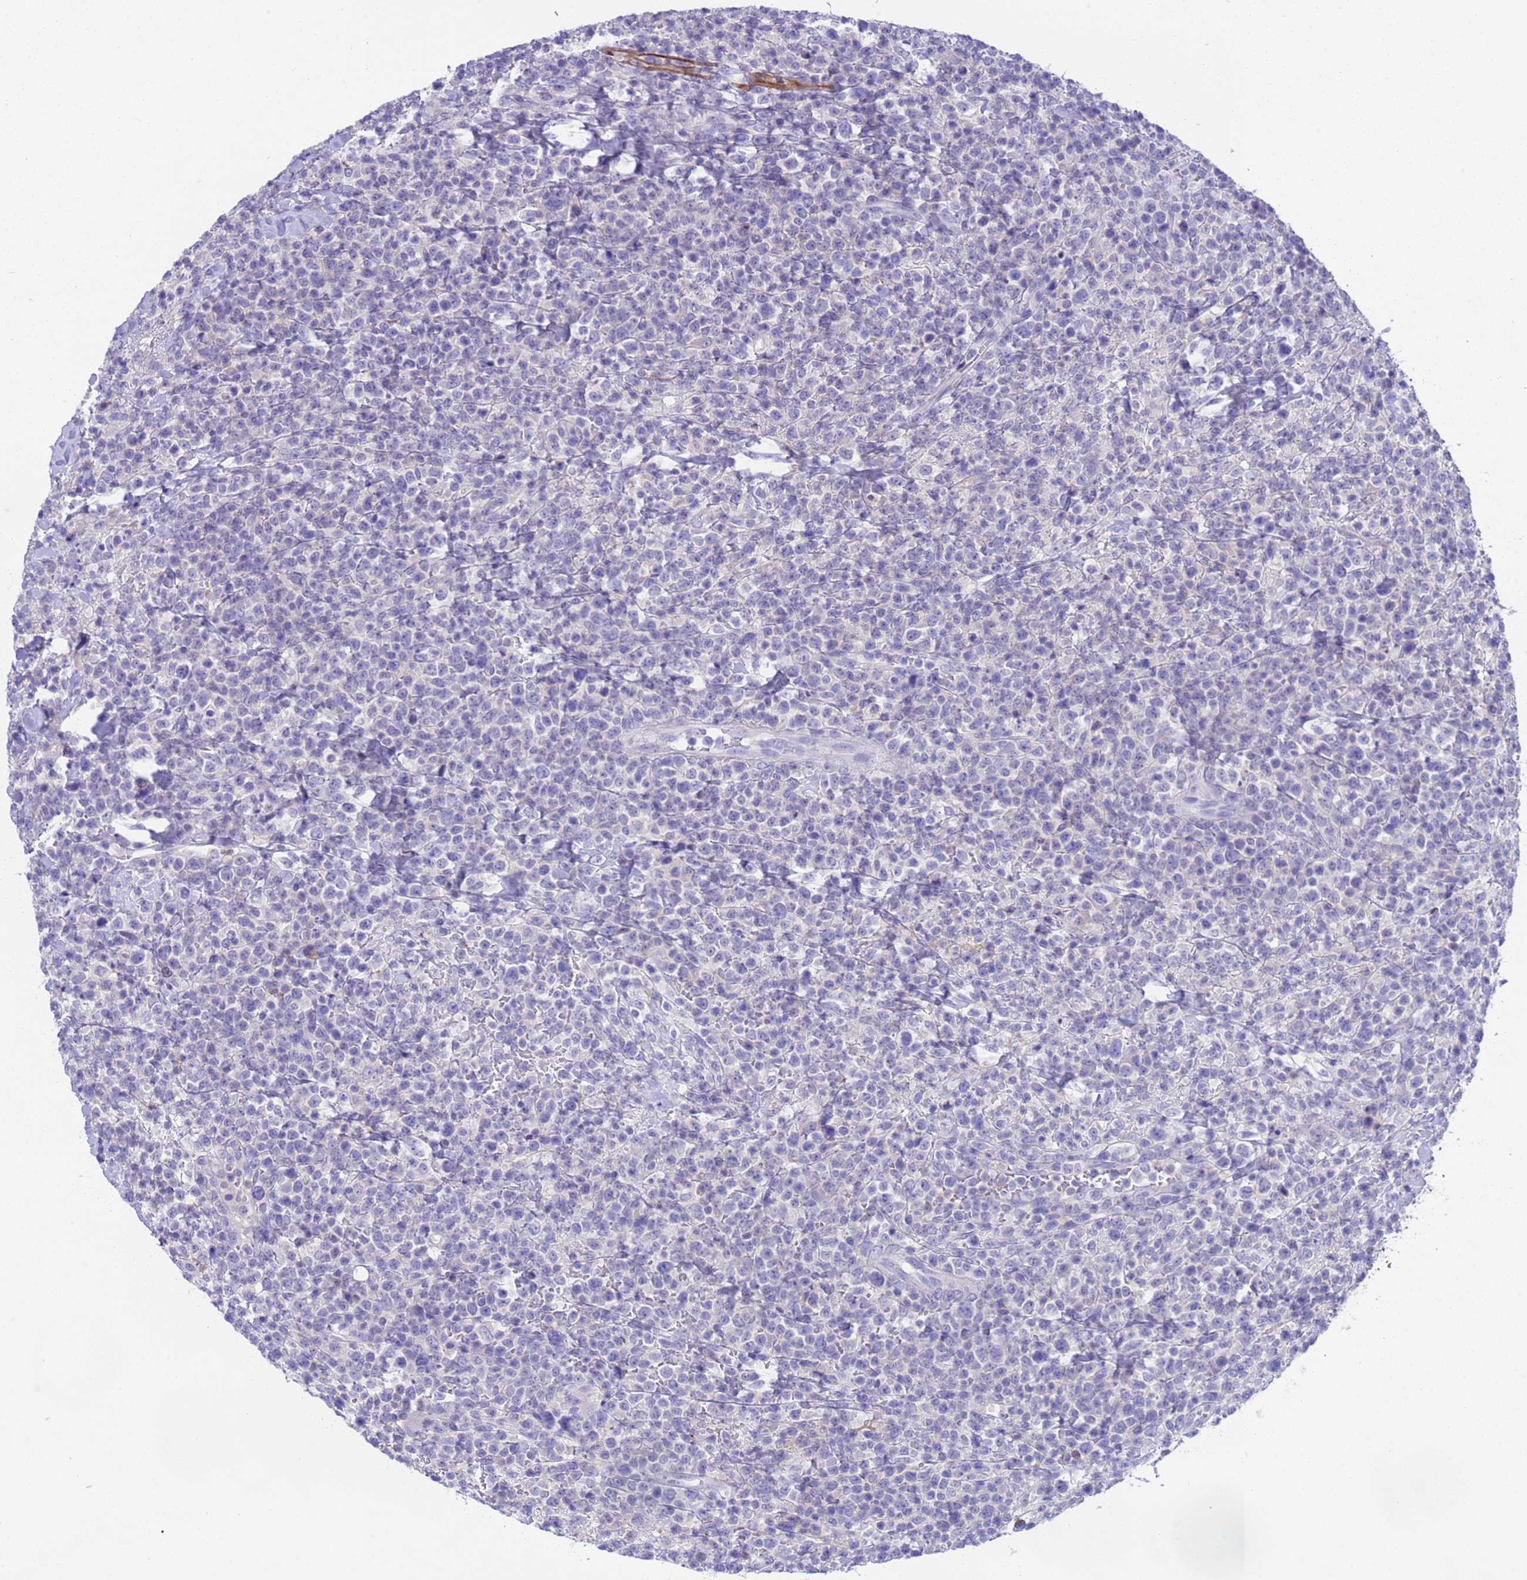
{"staining": {"intensity": "negative", "quantity": "none", "location": "none"}, "tissue": "lymphoma", "cell_type": "Tumor cells", "image_type": "cancer", "snomed": [{"axis": "morphology", "description": "Malignant lymphoma, non-Hodgkin's type, High grade"}, {"axis": "topography", "description": "Colon"}], "caption": "This is an immunohistochemistry micrograph of human malignant lymphoma, non-Hodgkin's type (high-grade). There is no staining in tumor cells.", "gene": "USP38", "patient": {"sex": "female", "age": 53}}